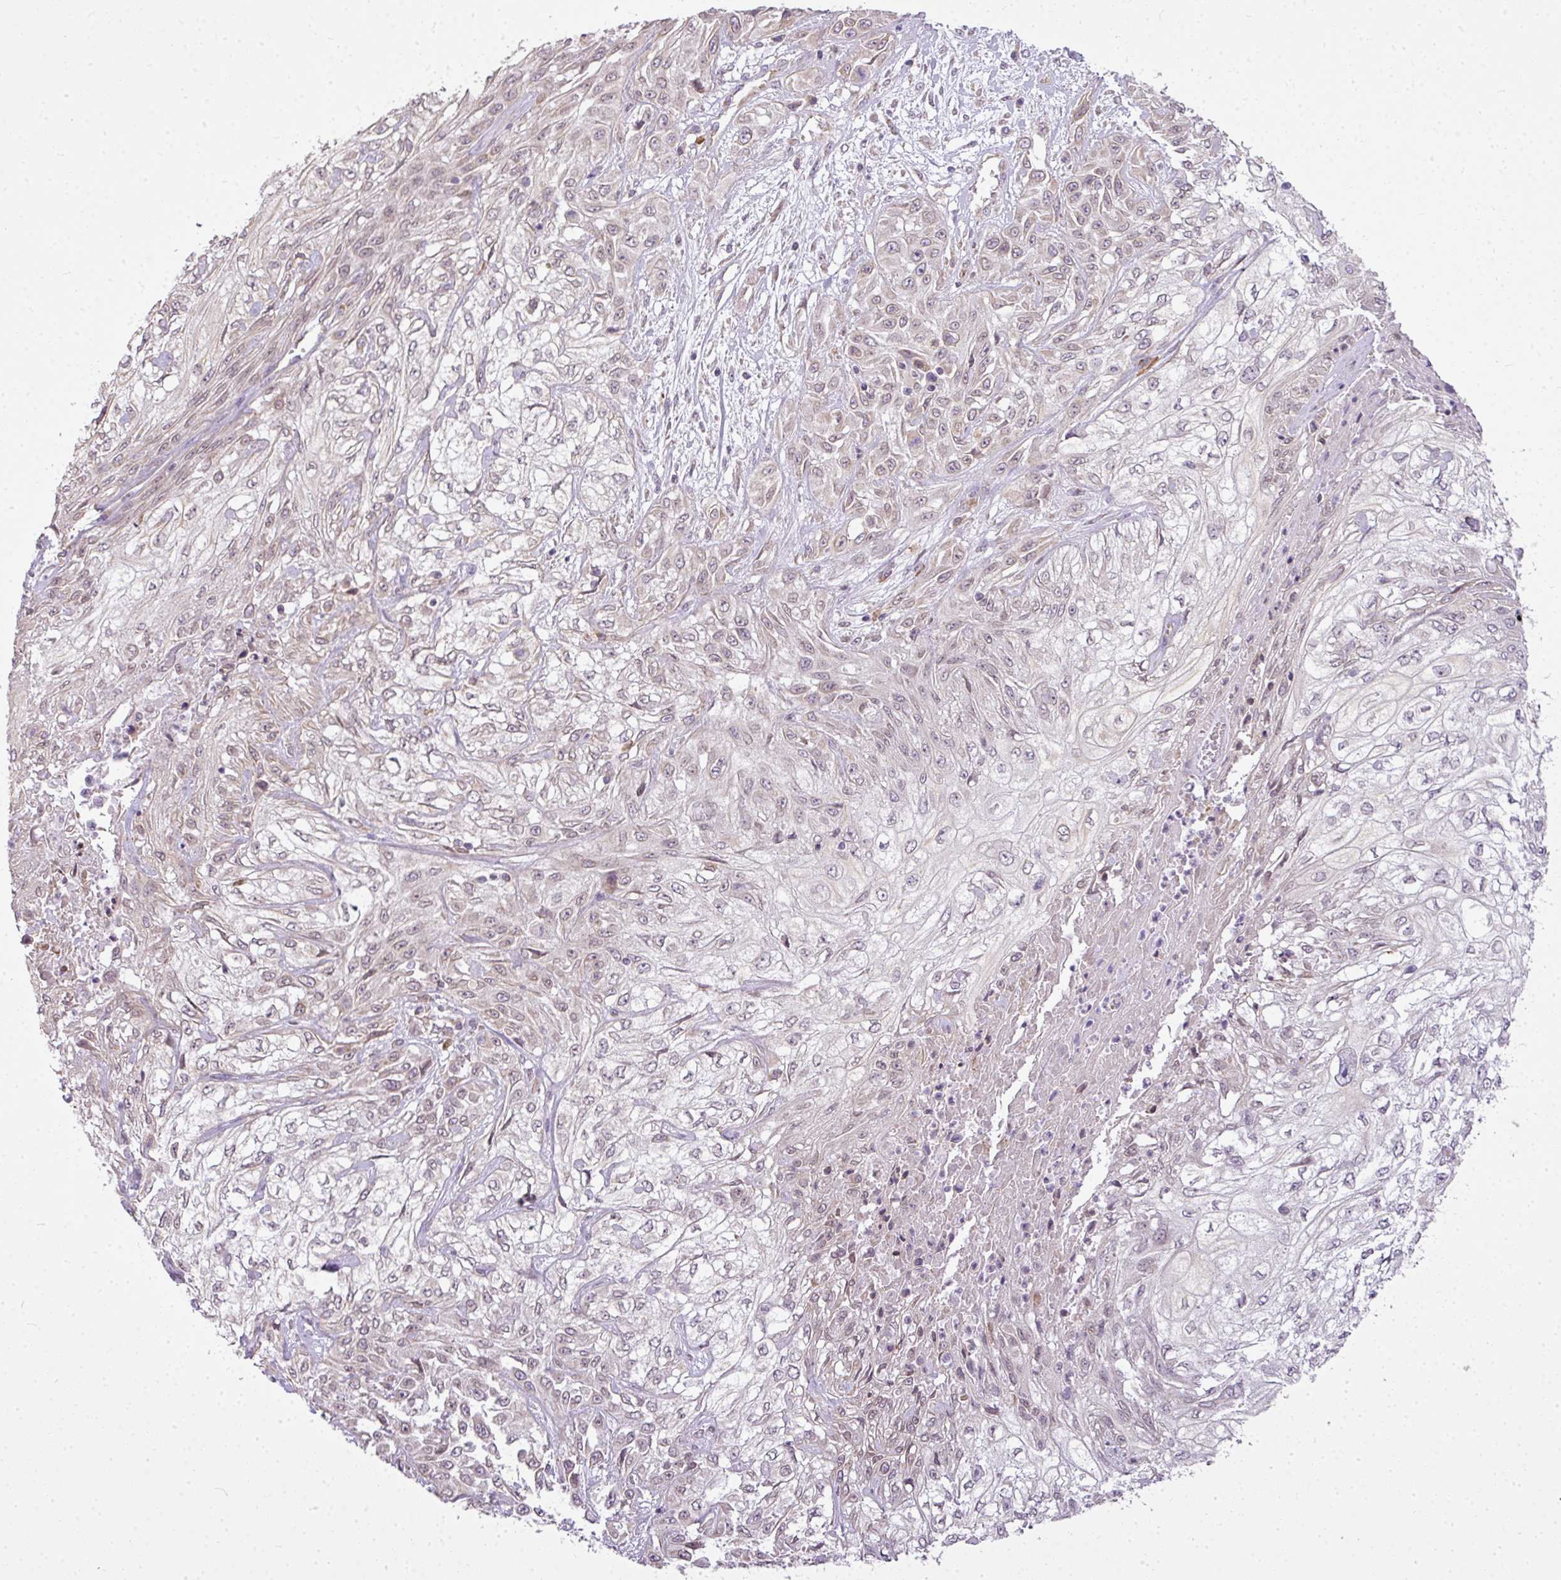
{"staining": {"intensity": "weak", "quantity": "<25%", "location": "nuclear"}, "tissue": "skin cancer", "cell_type": "Tumor cells", "image_type": "cancer", "snomed": [{"axis": "morphology", "description": "Squamous cell carcinoma, NOS"}, {"axis": "morphology", "description": "Squamous cell carcinoma, metastatic, NOS"}, {"axis": "topography", "description": "Skin"}, {"axis": "topography", "description": "Lymph node"}], "caption": "Immunohistochemistry (IHC) photomicrograph of neoplastic tissue: metastatic squamous cell carcinoma (skin) stained with DAB displays no significant protein expression in tumor cells. Brightfield microscopy of immunohistochemistry (IHC) stained with DAB (3,3'-diaminobenzidine) (brown) and hematoxylin (blue), captured at high magnification.", "gene": "COX18", "patient": {"sex": "male", "age": 75}}